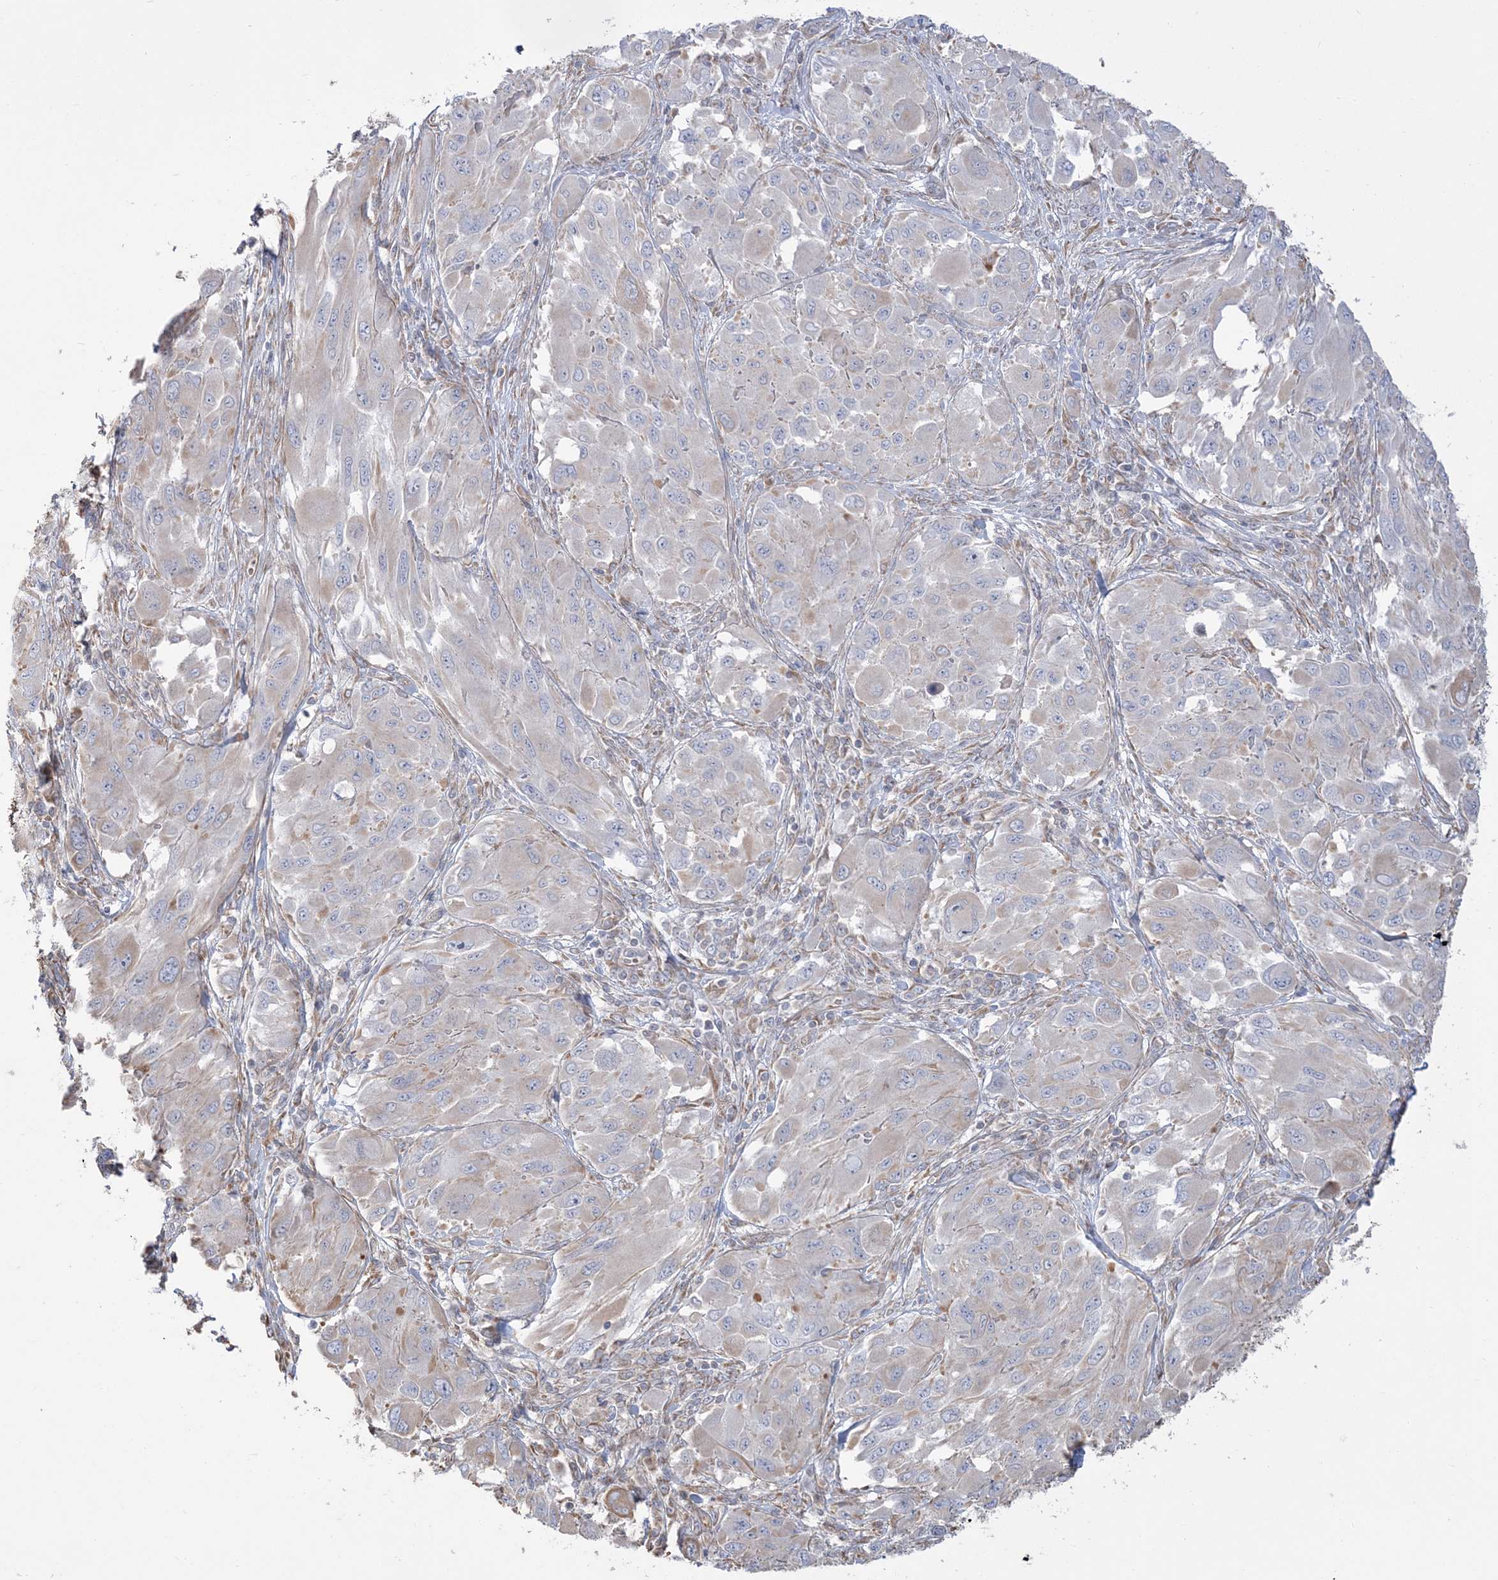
{"staining": {"intensity": "negative", "quantity": "none", "location": "none"}, "tissue": "melanoma", "cell_type": "Tumor cells", "image_type": "cancer", "snomed": [{"axis": "morphology", "description": "Malignant melanoma, NOS"}, {"axis": "topography", "description": "Skin"}], "caption": "This image is of malignant melanoma stained with IHC to label a protein in brown with the nuclei are counter-stained blue. There is no positivity in tumor cells.", "gene": "ZNF821", "patient": {"sex": "female", "age": 91}}